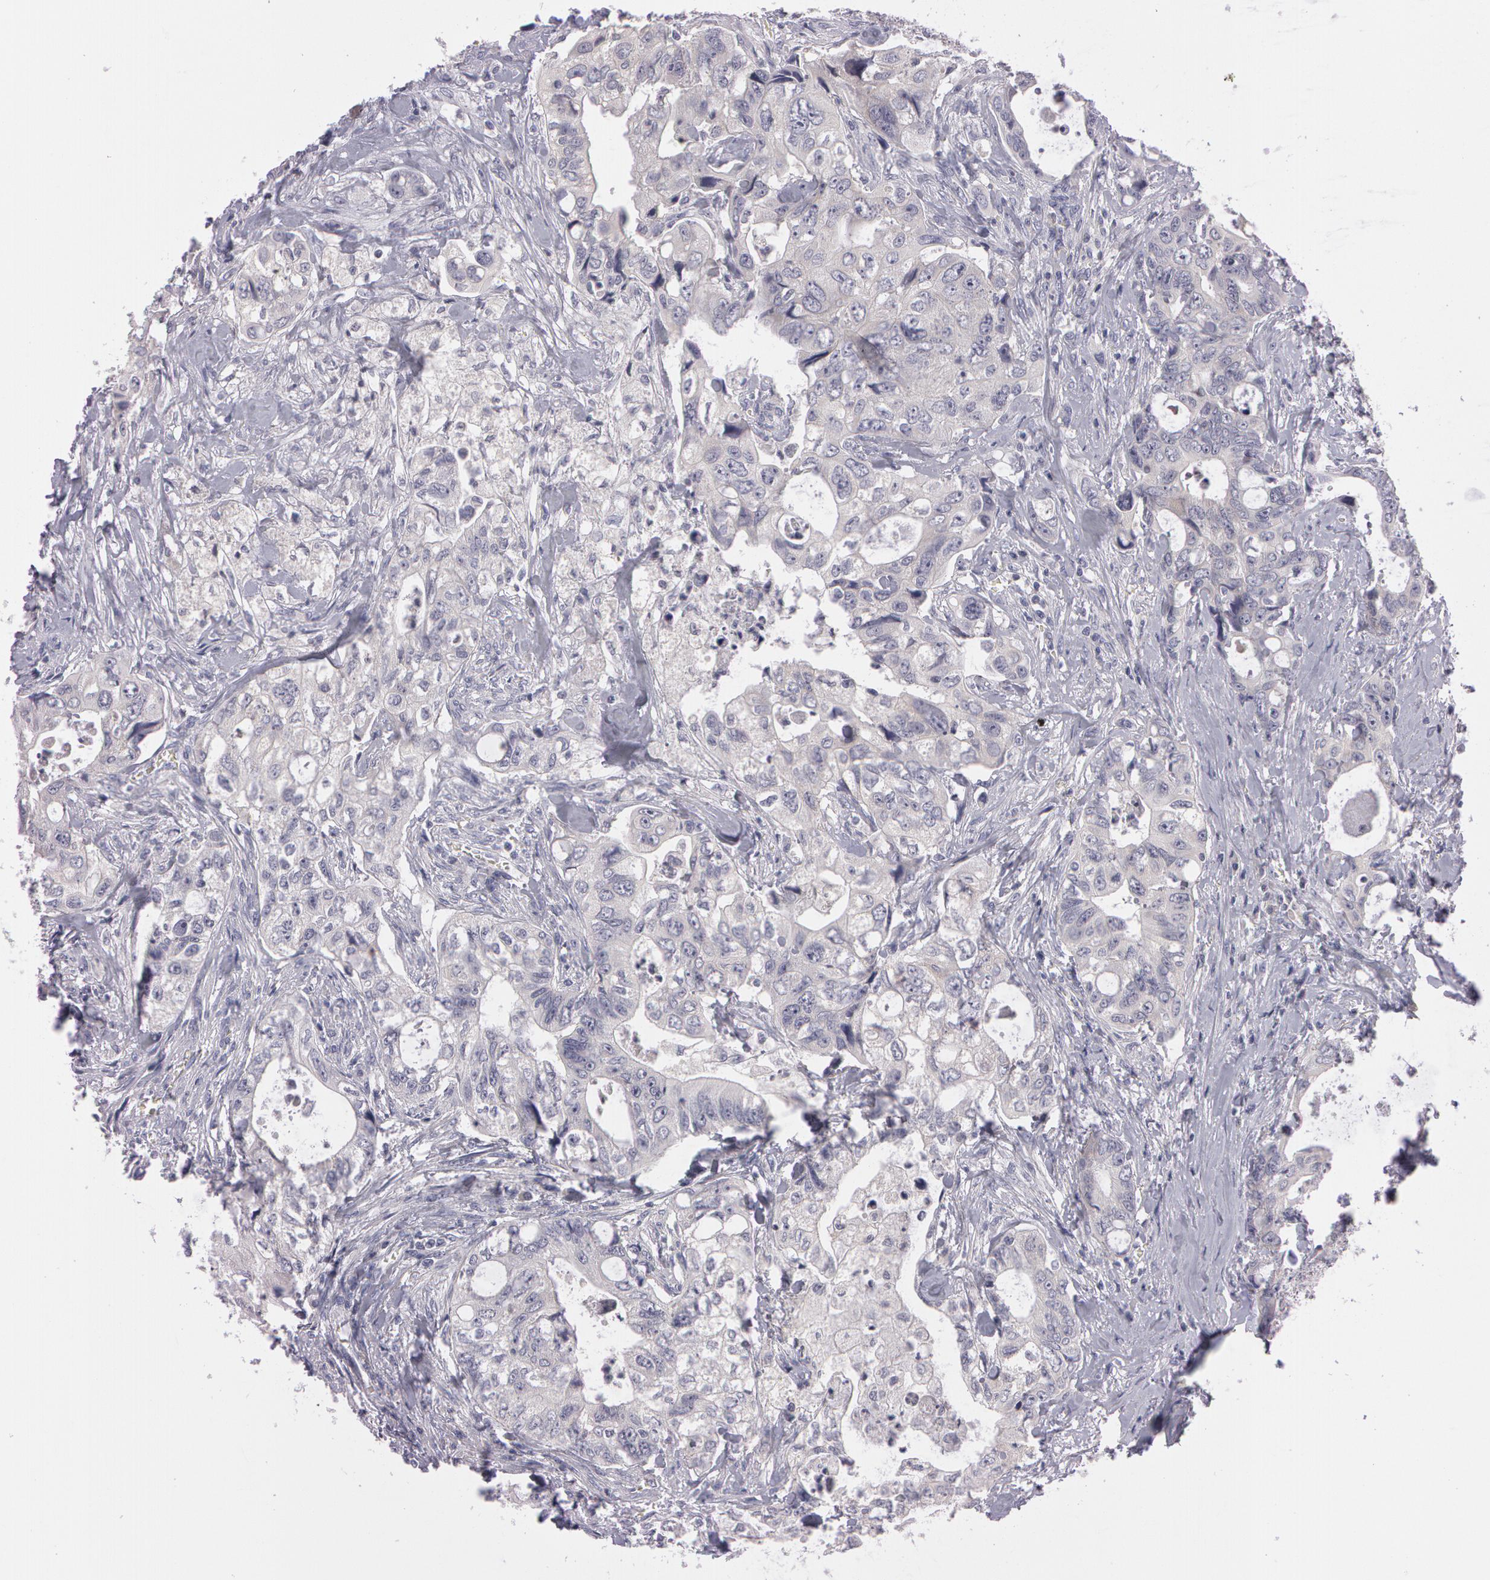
{"staining": {"intensity": "negative", "quantity": "none", "location": "none"}, "tissue": "colorectal cancer", "cell_type": "Tumor cells", "image_type": "cancer", "snomed": [{"axis": "morphology", "description": "Adenocarcinoma, NOS"}, {"axis": "topography", "description": "Rectum"}], "caption": "An immunohistochemistry (IHC) photomicrograph of colorectal cancer is shown. There is no staining in tumor cells of colorectal cancer. (DAB immunohistochemistry (IHC), high magnification).", "gene": "MXRA5", "patient": {"sex": "female", "age": 57}}